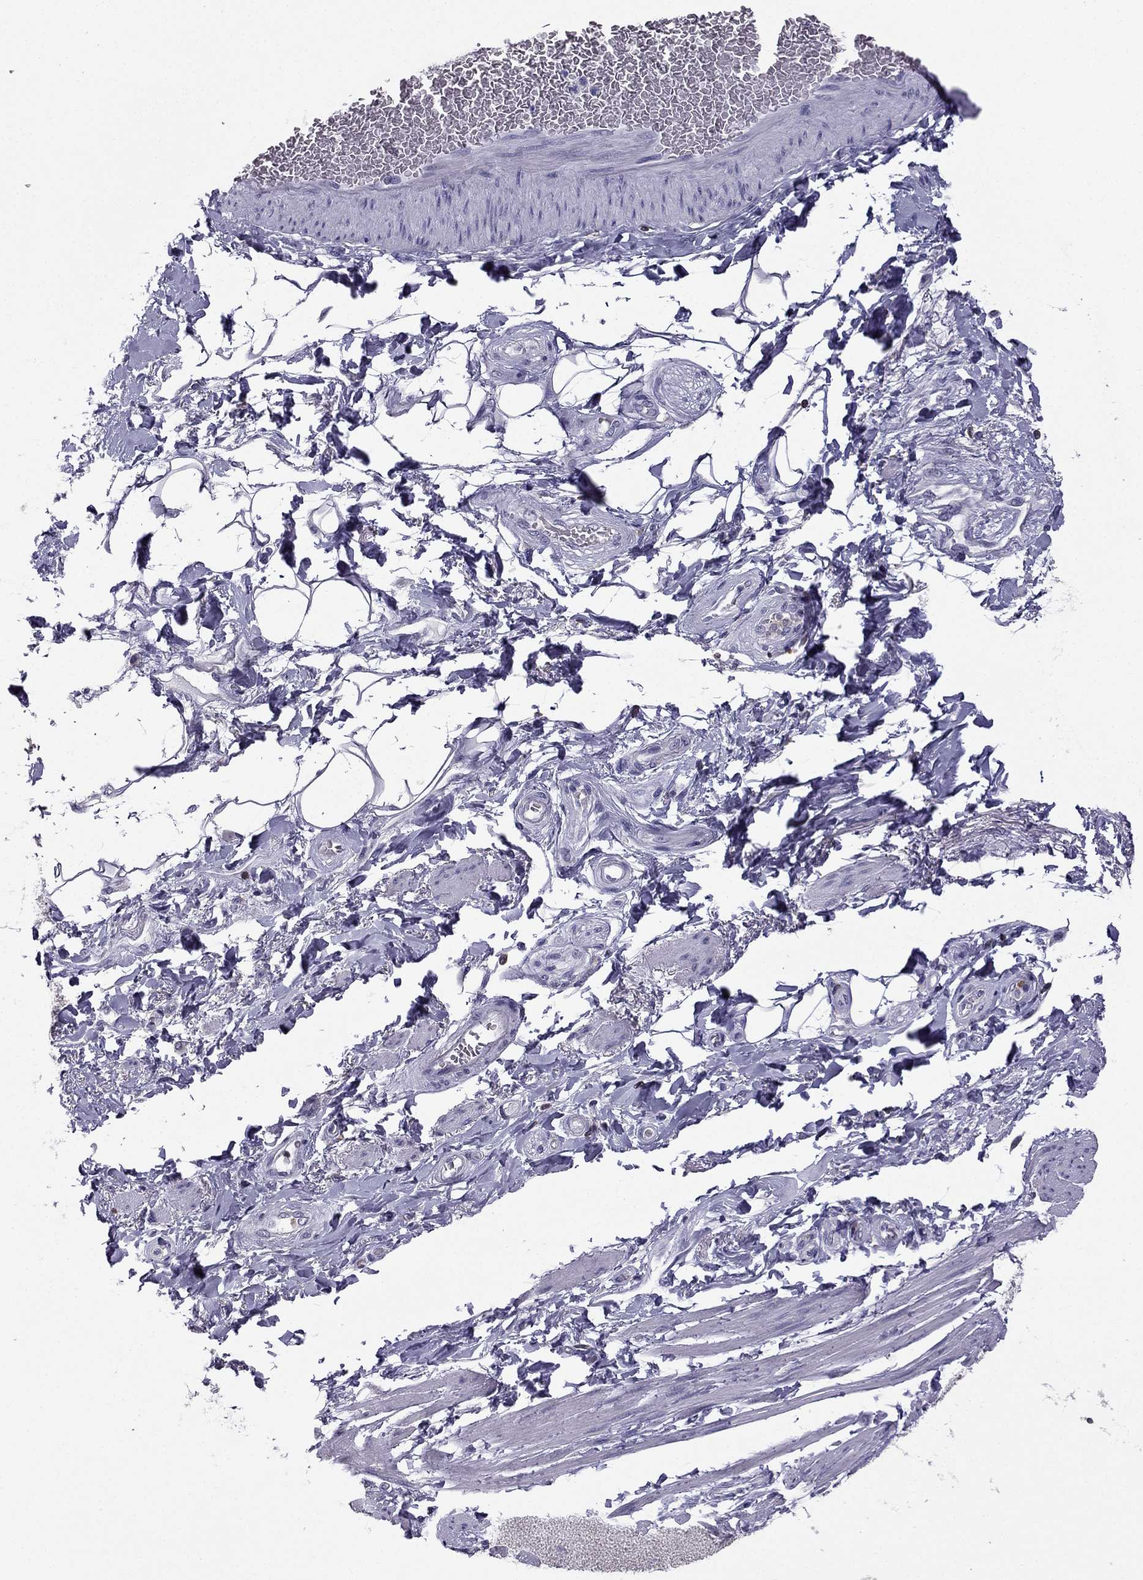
{"staining": {"intensity": "negative", "quantity": "none", "location": "none"}, "tissue": "adipose tissue", "cell_type": "Adipocytes", "image_type": "normal", "snomed": [{"axis": "morphology", "description": "Normal tissue, NOS"}, {"axis": "topography", "description": "Skeletal muscle"}, {"axis": "topography", "description": "Anal"}, {"axis": "topography", "description": "Peripheral nerve tissue"}], "caption": "Image shows no significant protein staining in adipocytes of unremarkable adipose tissue. (DAB IHC, high magnification).", "gene": "CCK", "patient": {"sex": "male", "age": 53}}